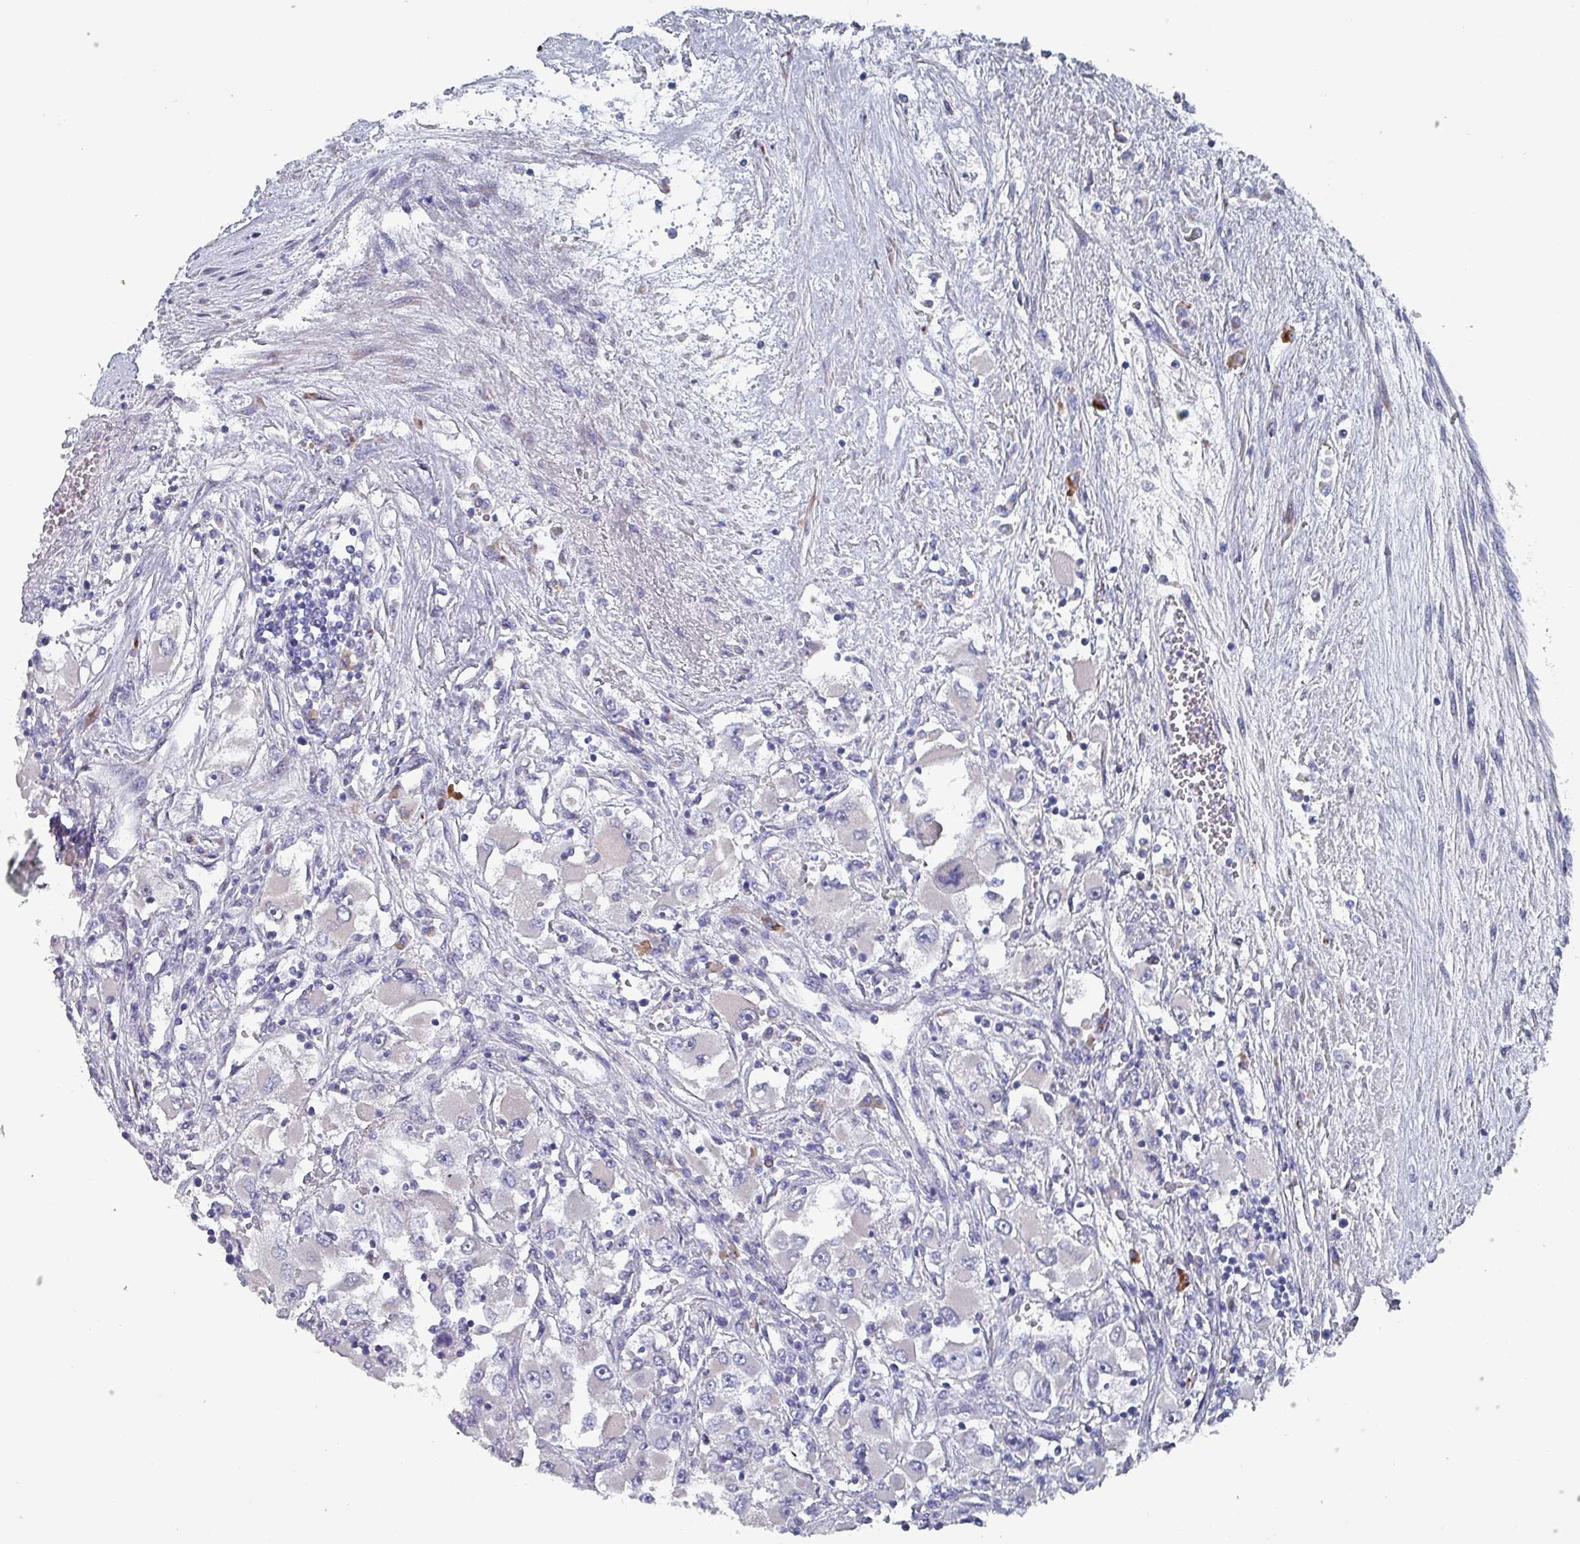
{"staining": {"intensity": "negative", "quantity": "none", "location": "none"}, "tissue": "renal cancer", "cell_type": "Tumor cells", "image_type": "cancer", "snomed": [{"axis": "morphology", "description": "Adenocarcinoma, NOS"}, {"axis": "topography", "description": "Kidney"}], "caption": "Tumor cells show no significant expression in renal adenocarcinoma. The staining was performed using DAB (3,3'-diaminobenzidine) to visualize the protein expression in brown, while the nuclei were stained in blue with hematoxylin (Magnification: 20x).", "gene": "DRD5", "patient": {"sex": "female", "age": 52}}